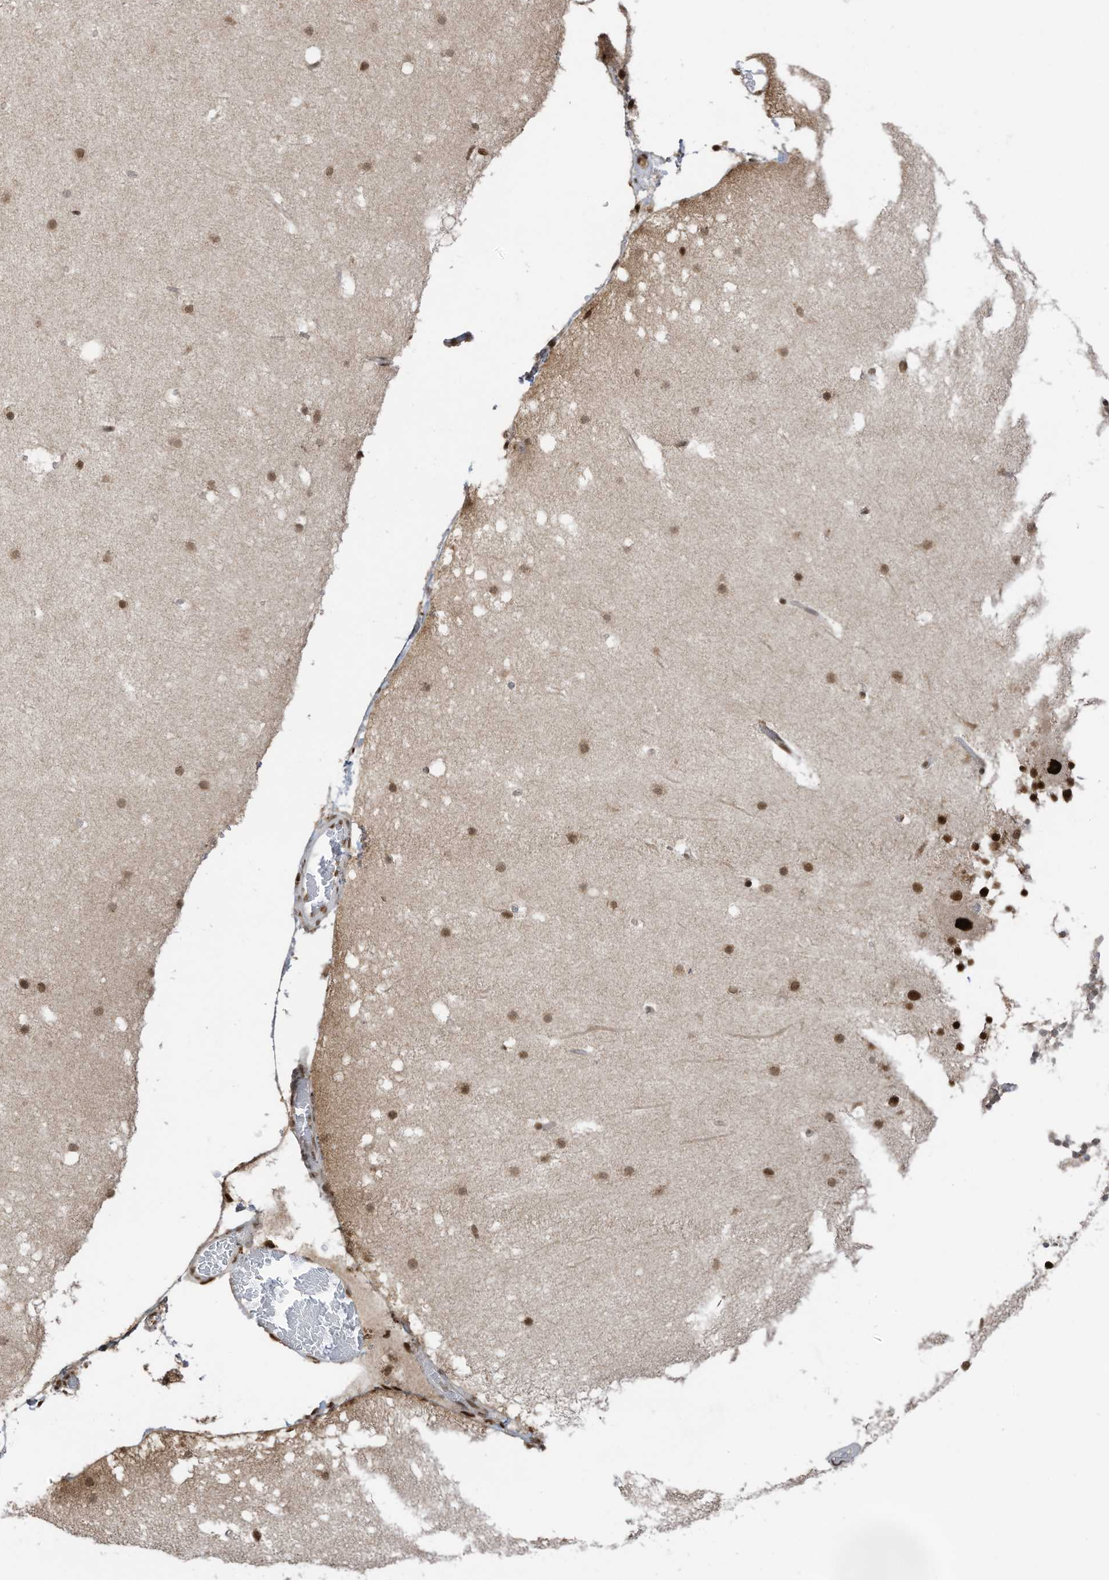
{"staining": {"intensity": "moderate", "quantity": "<25%", "location": "cytoplasmic/membranous,nuclear"}, "tissue": "cerebellum", "cell_type": "Cells in granular layer", "image_type": "normal", "snomed": [{"axis": "morphology", "description": "Normal tissue, NOS"}, {"axis": "topography", "description": "Cerebellum"}], "caption": "Moderate cytoplasmic/membranous,nuclear expression is identified in about <25% of cells in granular layer in unremarkable cerebellum. The protein is stained brown, and the nuclei are stained in blue (DAB (3,3'-diaminobenzidine) IHC with brightfield microscopy, high magnification).", "gene": "KPNB1", "patient": {"sex": "male", "age": 57}}